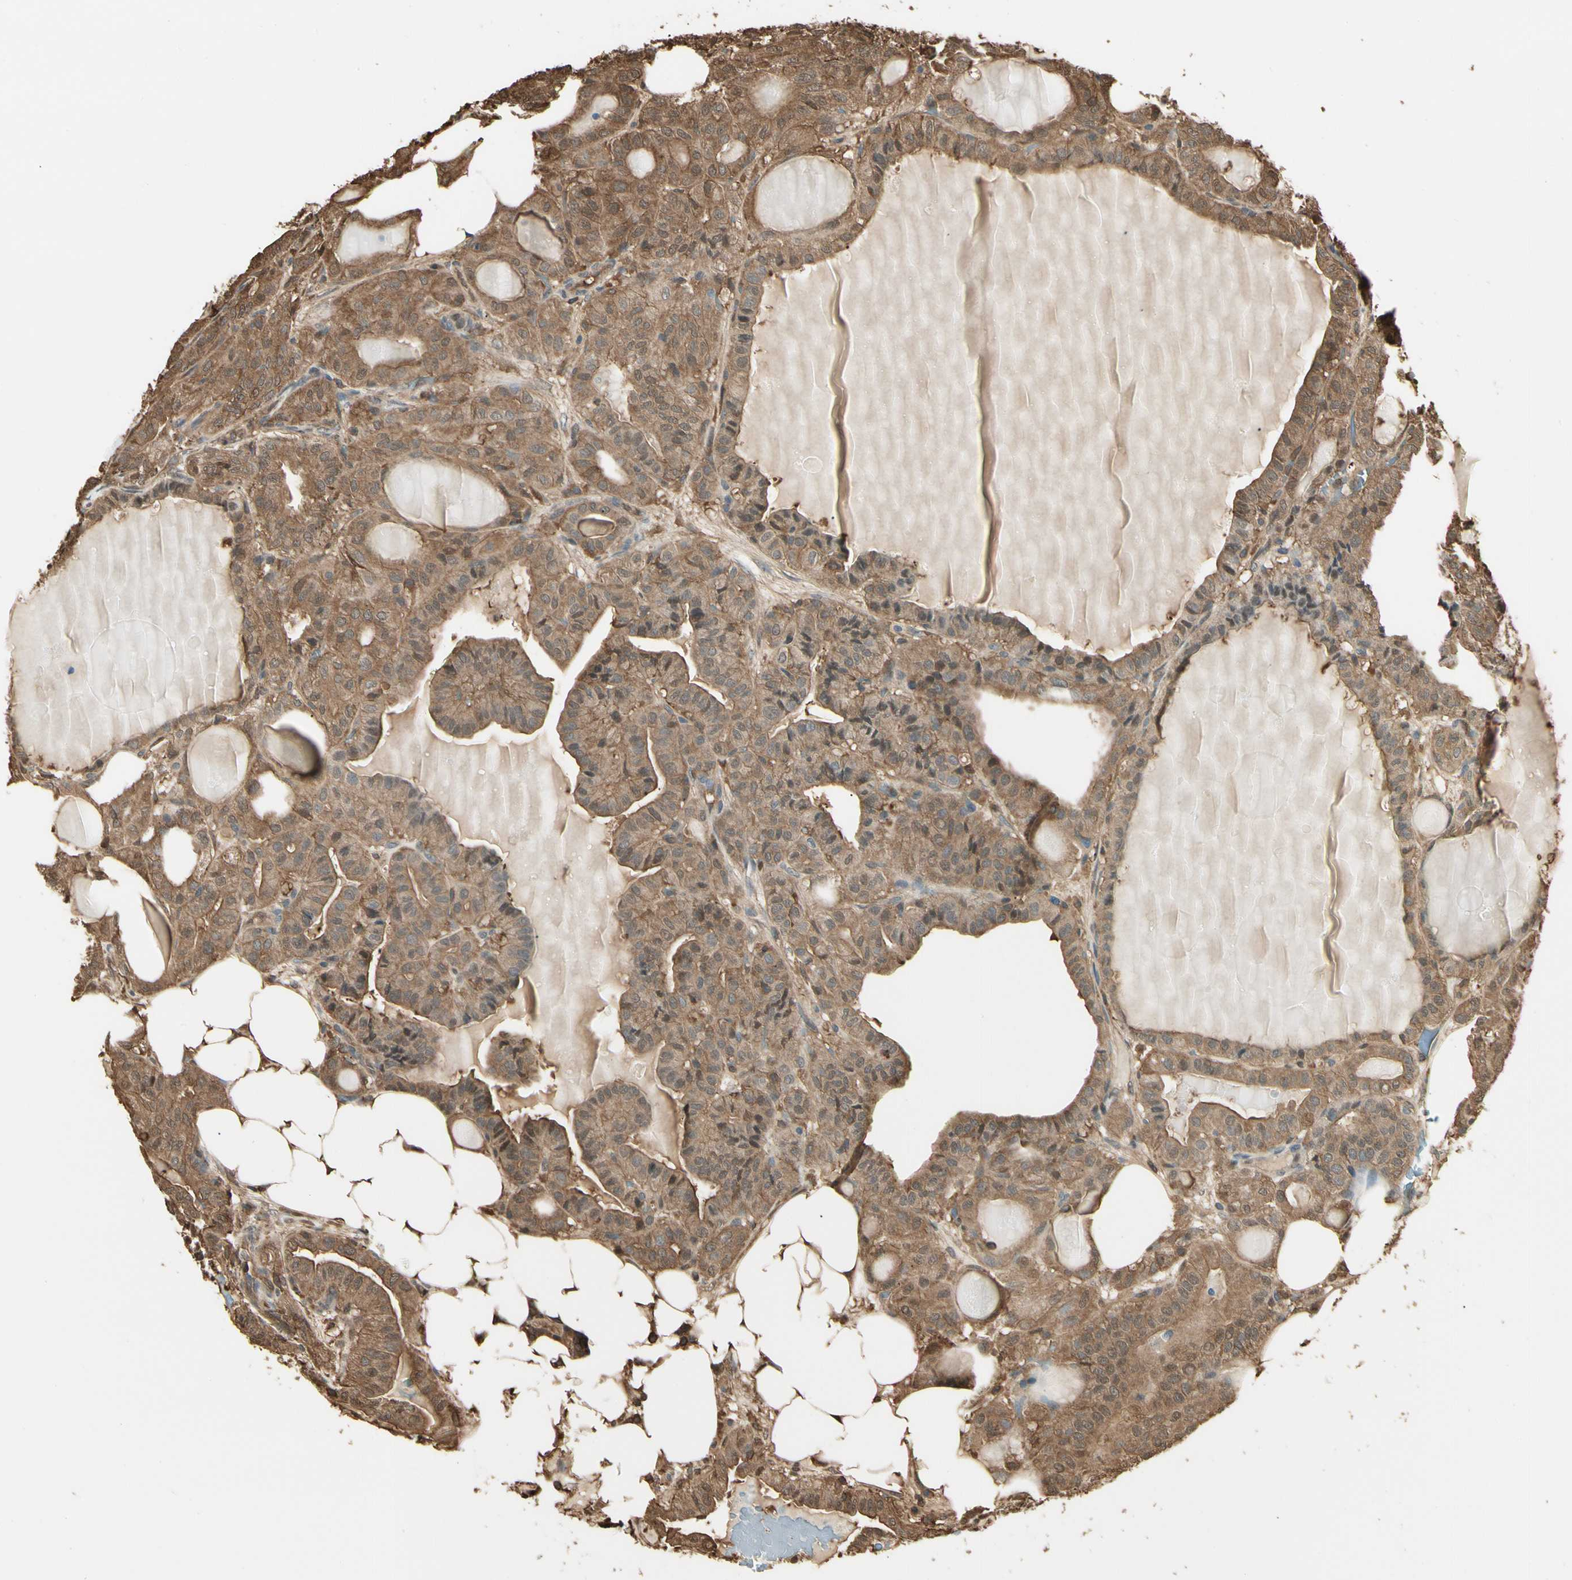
{"staining": {"intensity": "moderate", "quantity": ">75%", "location": "cytoplasmic/membranous,nuclear"}, "tissue": "thyroid cancer", "cell_type": "Tumor cells", "image_type": "cancer", "snomed": [{"axis": "morphology", "description": "Papillary adenocarcinoma, NOS"}, {"axis": "topography", "description": "Thyroid gland"}], "caption": "This is a histology image of IHC staining of thyroid cancer (papillary adenocarcinoma), which shows moderate staining in the cytoplasmic/membranous and nuclear of tumor cells.", "gene": "YWHAE", "patient": {"sex": "male", "age": 77}}